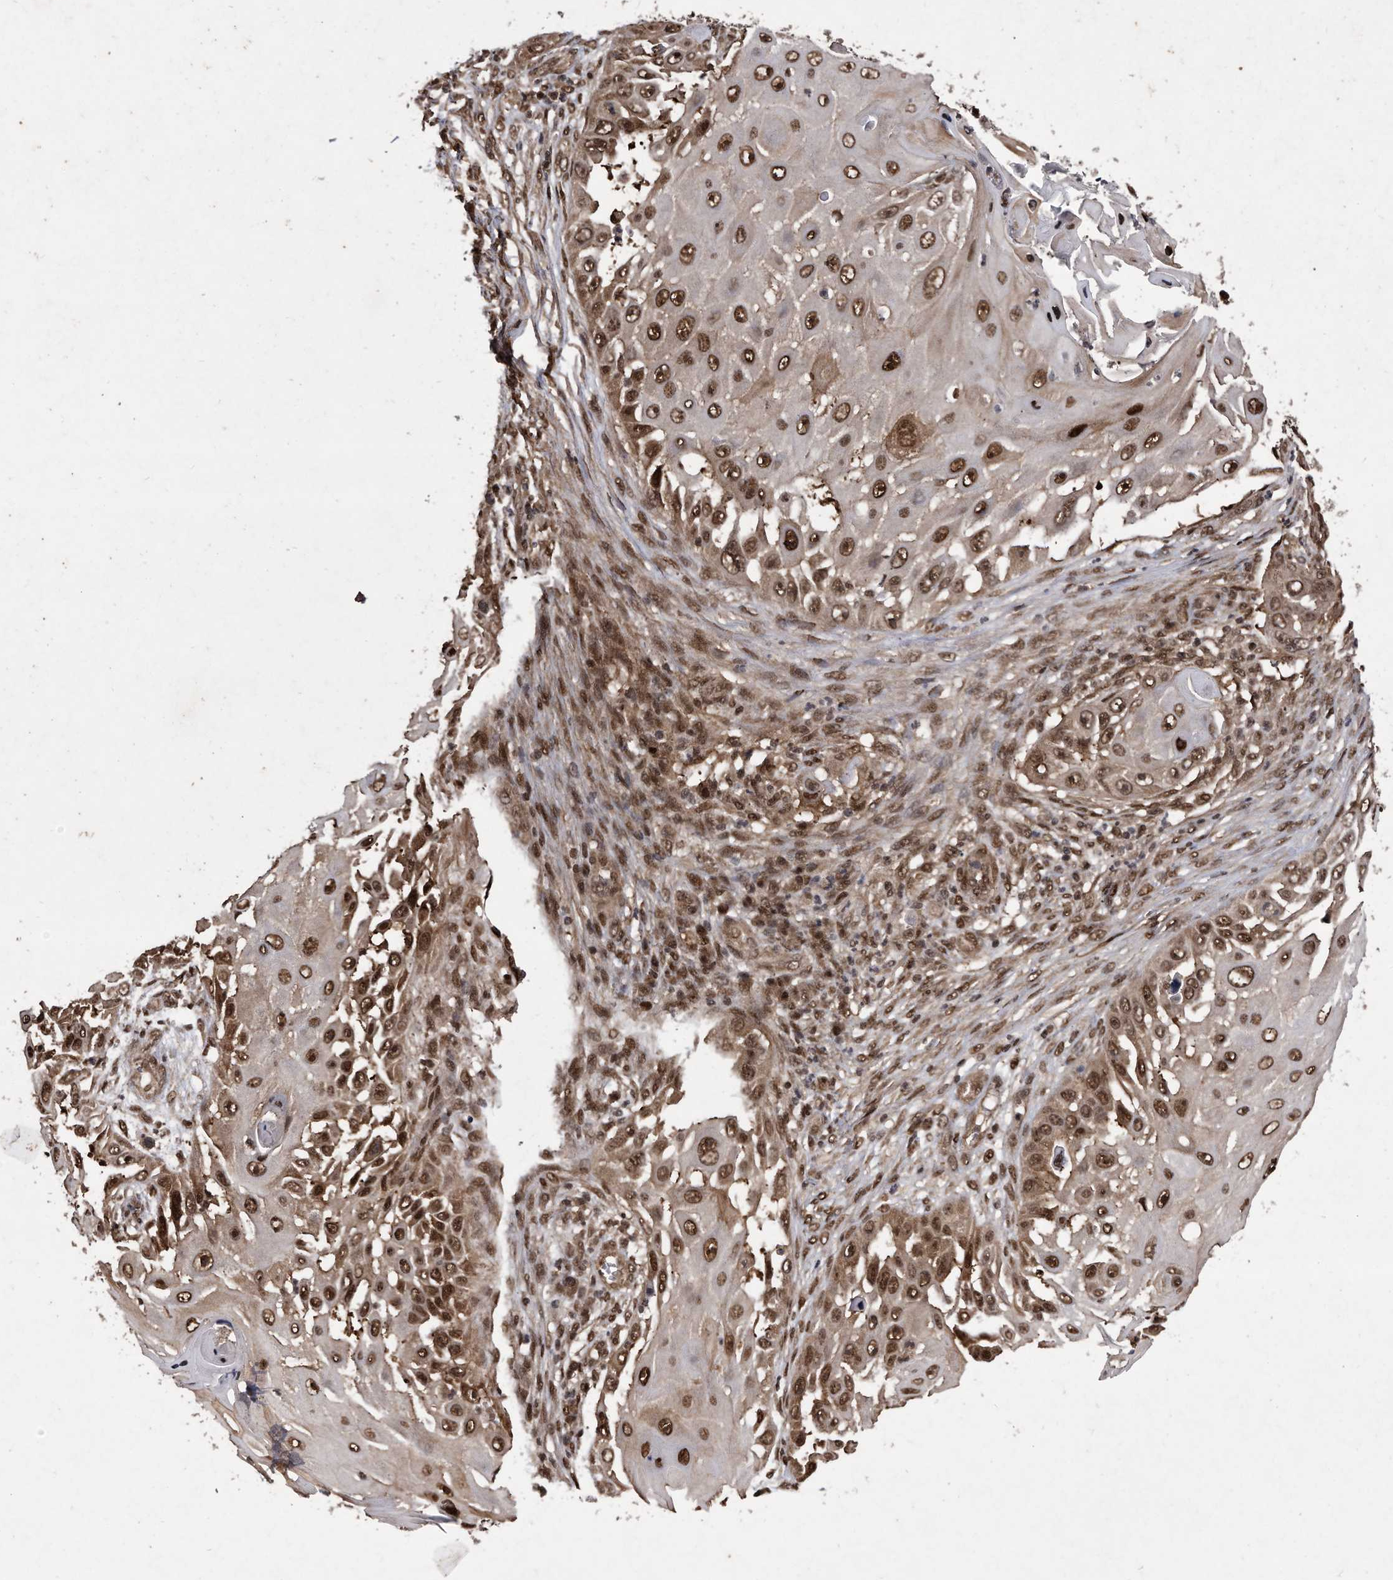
{"staining": {"intensity": "moderate", "quantity": ">75%", "location": "nuclear"}, "tissue": "skin cancer", "cell_type": "Tumor cells", "image_type": "cancer", "snomed": [{"axis": "morphology", "description": "Squamous cell carcinoma, NOS"}, {"axis": "topography", "description": "Skin"}], "caption": "DAB immunohistochemical staining of skin squamous cell carcinoma shows moderate nuclear protein expression in about >75% of tumor cells. Using DAB (3,3'-diaminobenzidine) (brown) and hematoxylin (blue) stains, captured at high magnification using brightfield microscopy.", "gene": "RAD23B", "patient": {"sex": "female", "age": 44}}